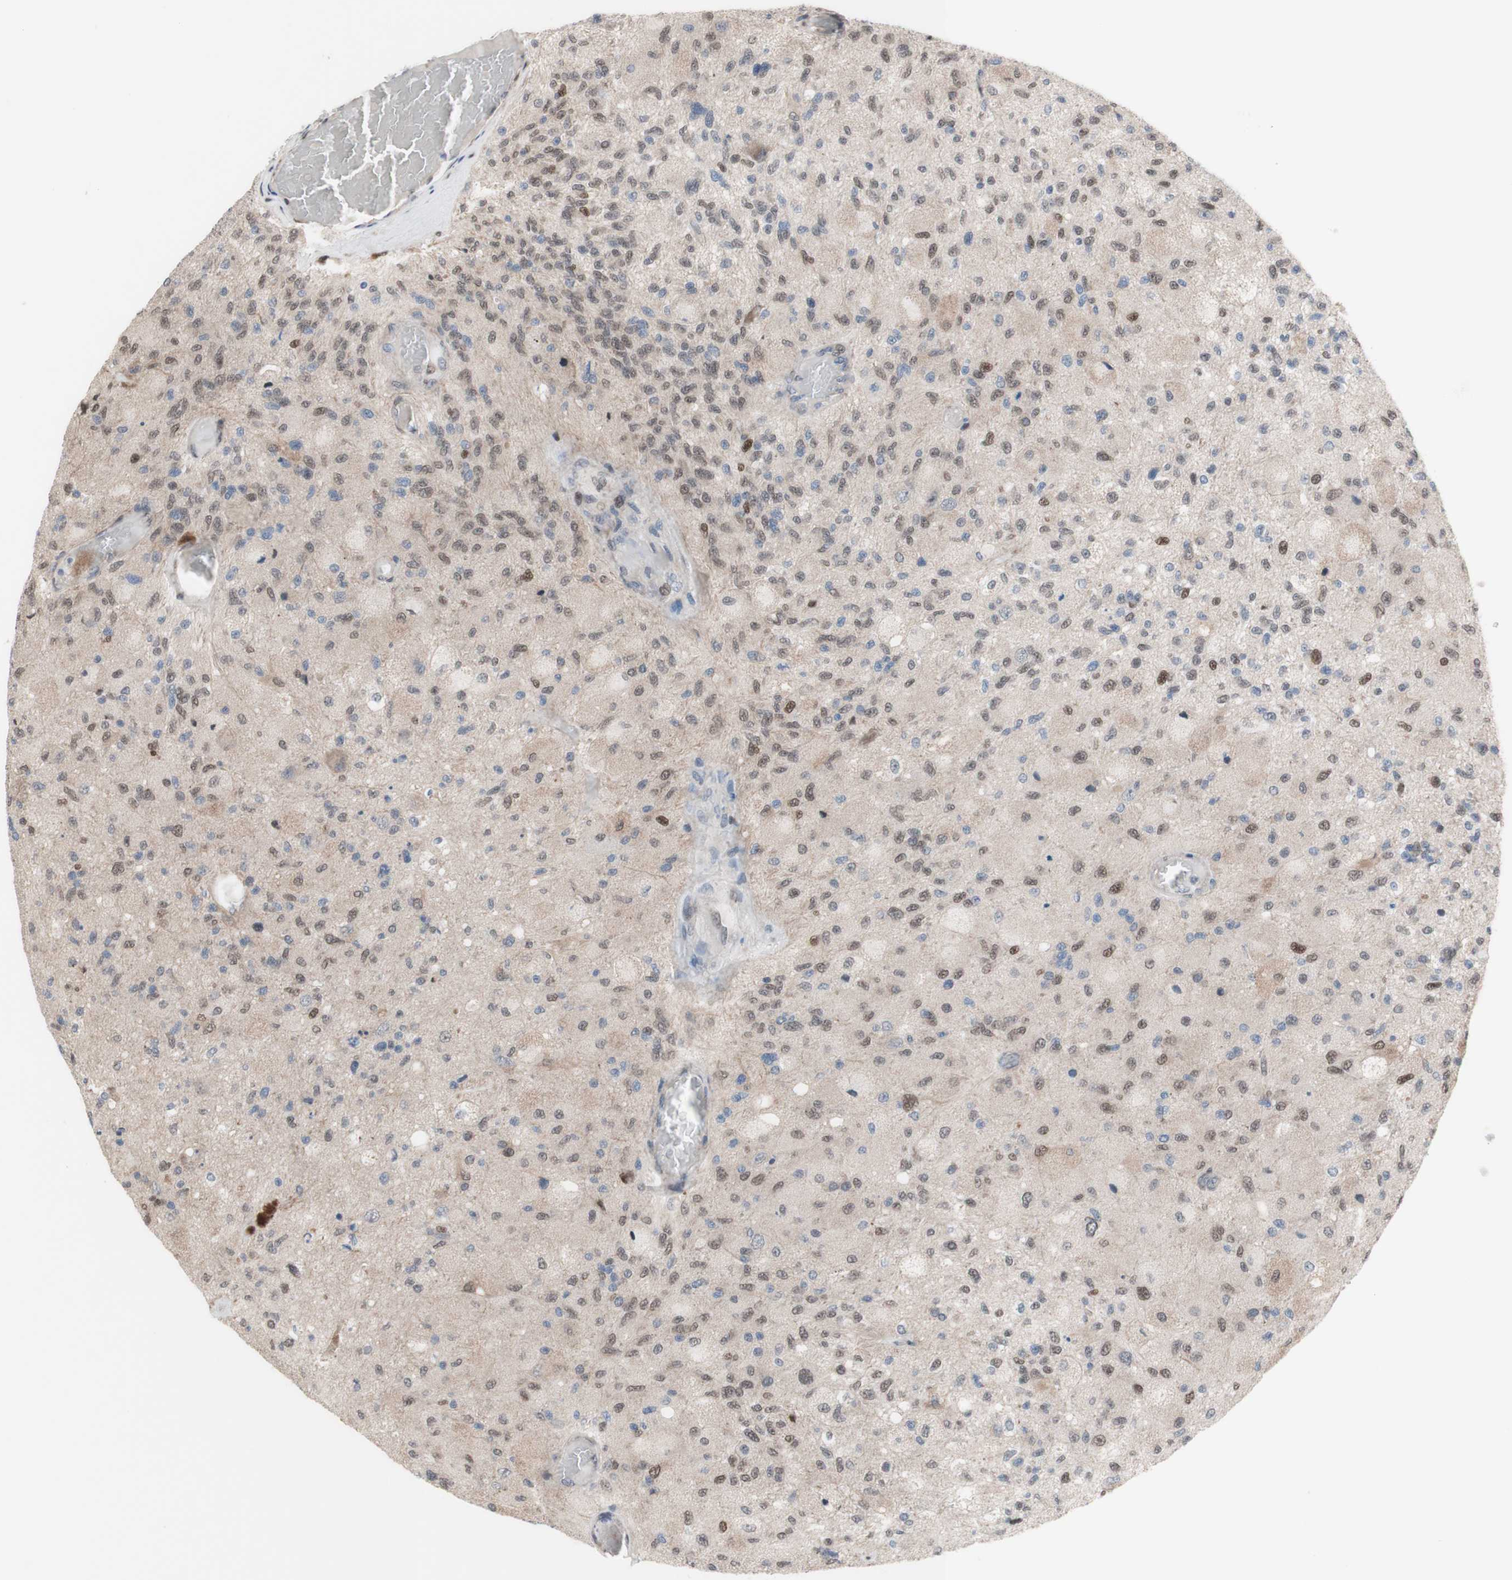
{"staining": {"intensity": "weak", "quantity": "<25%", "location": "cytoplasmic/membranous,nuclear"}, "tissue": "glioma", "cell_type": "Tumor cells", "image_type": "cancer", "snomed": [{"axis": "morphology", "description": "Normal tissue, NOS"}, {"axis": "morphology", "description": "Glioma, malignant, High grade"}, {"axis": "topography", "description": "Cerebral cortex"}], "caption": "Tumor cells show no significant protein staining in glioma.", "gene": "PHTF2", "patient": {"sex": "male", "age": 77}}